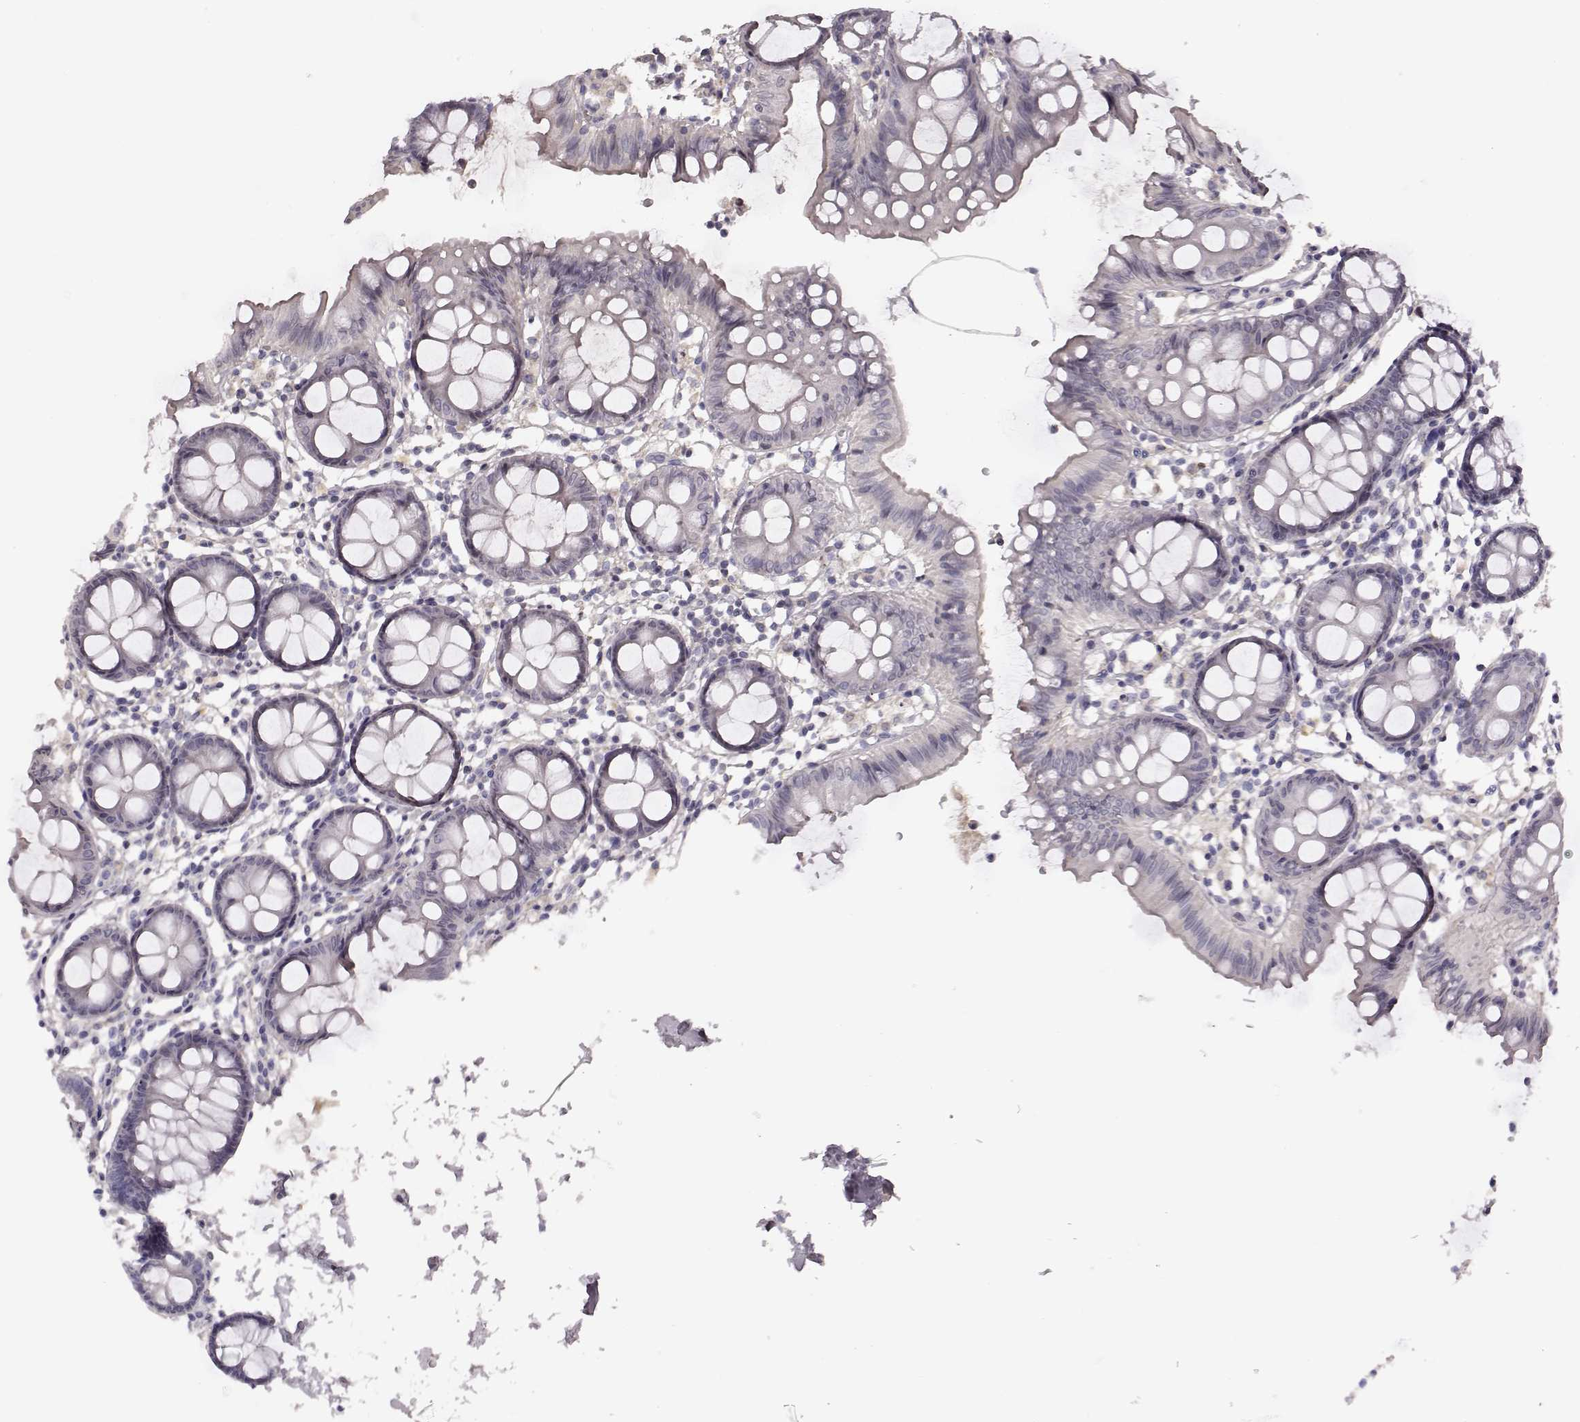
{"staining": {"intensity": "negative", "quantity": "none", "location": "none"}, "tissue": "colon", "cell_type": "Endothelial cells", "image_type": "normal", "snomed": [{"axis": "morphology", "description": "Normal tissue, NOS"}, {"axis": "topography", "description": "Colon"}], "caption": "Immunohistochemistry image of benign colon: colon stained with DAB (3,3'-diaminobenzidine) demonstrates no significant protein expression in endothelial cells.", "gene": "TLX3", "patient": {"sex": "female", "age": 84}}